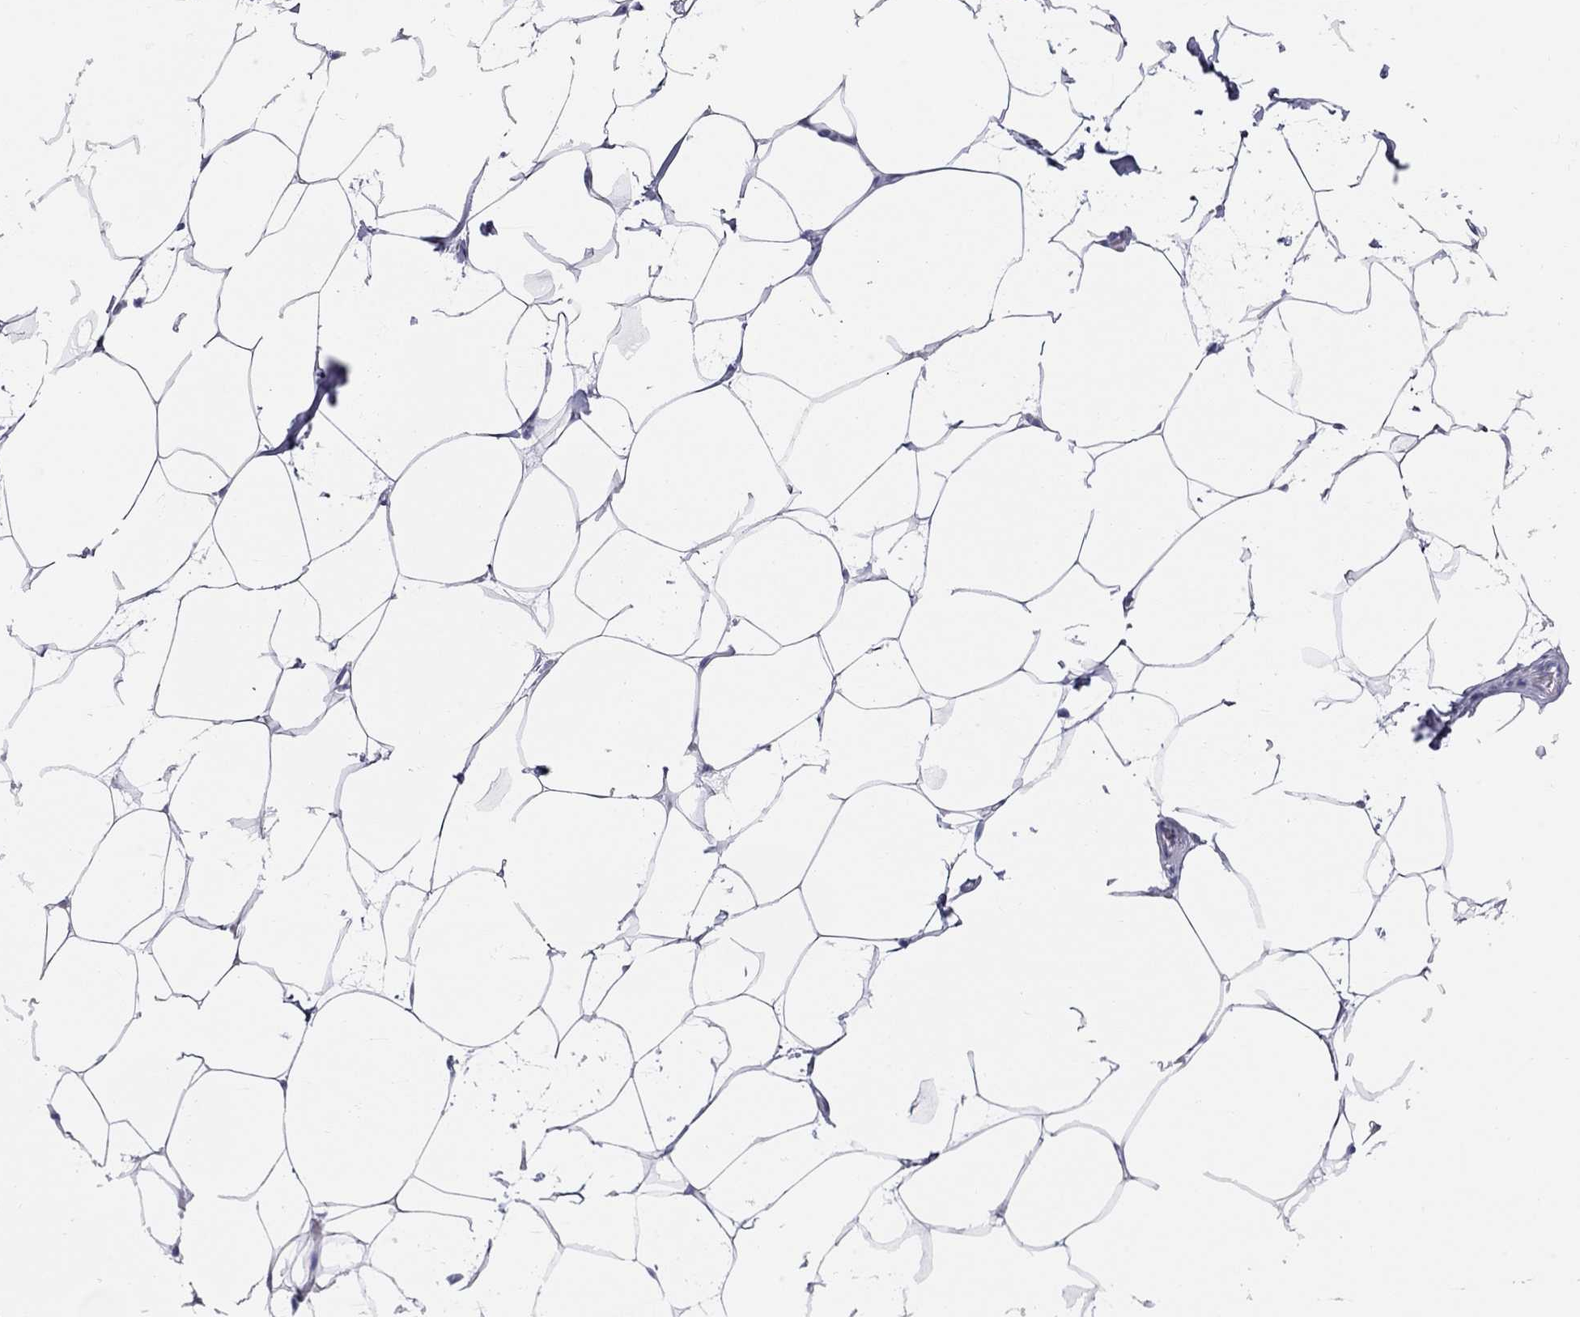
{"staining": {"intensity": "negative", "quantity": "none", "location": "none"}, "tissue": "breast", "cell_type": "Adipocytes", "image_type": "normal", "snomed": [{"axis": "morphology", "description": "Normal tissue, NOS"}, {"axis": "topography", "description": "Breast"}], "caption": "A photomicrograph of breast stained for a protein exhibits no brown staining in adipocytes.", "gene": "SLC46A2", "patient": {"sex": "female", "age": 32}}